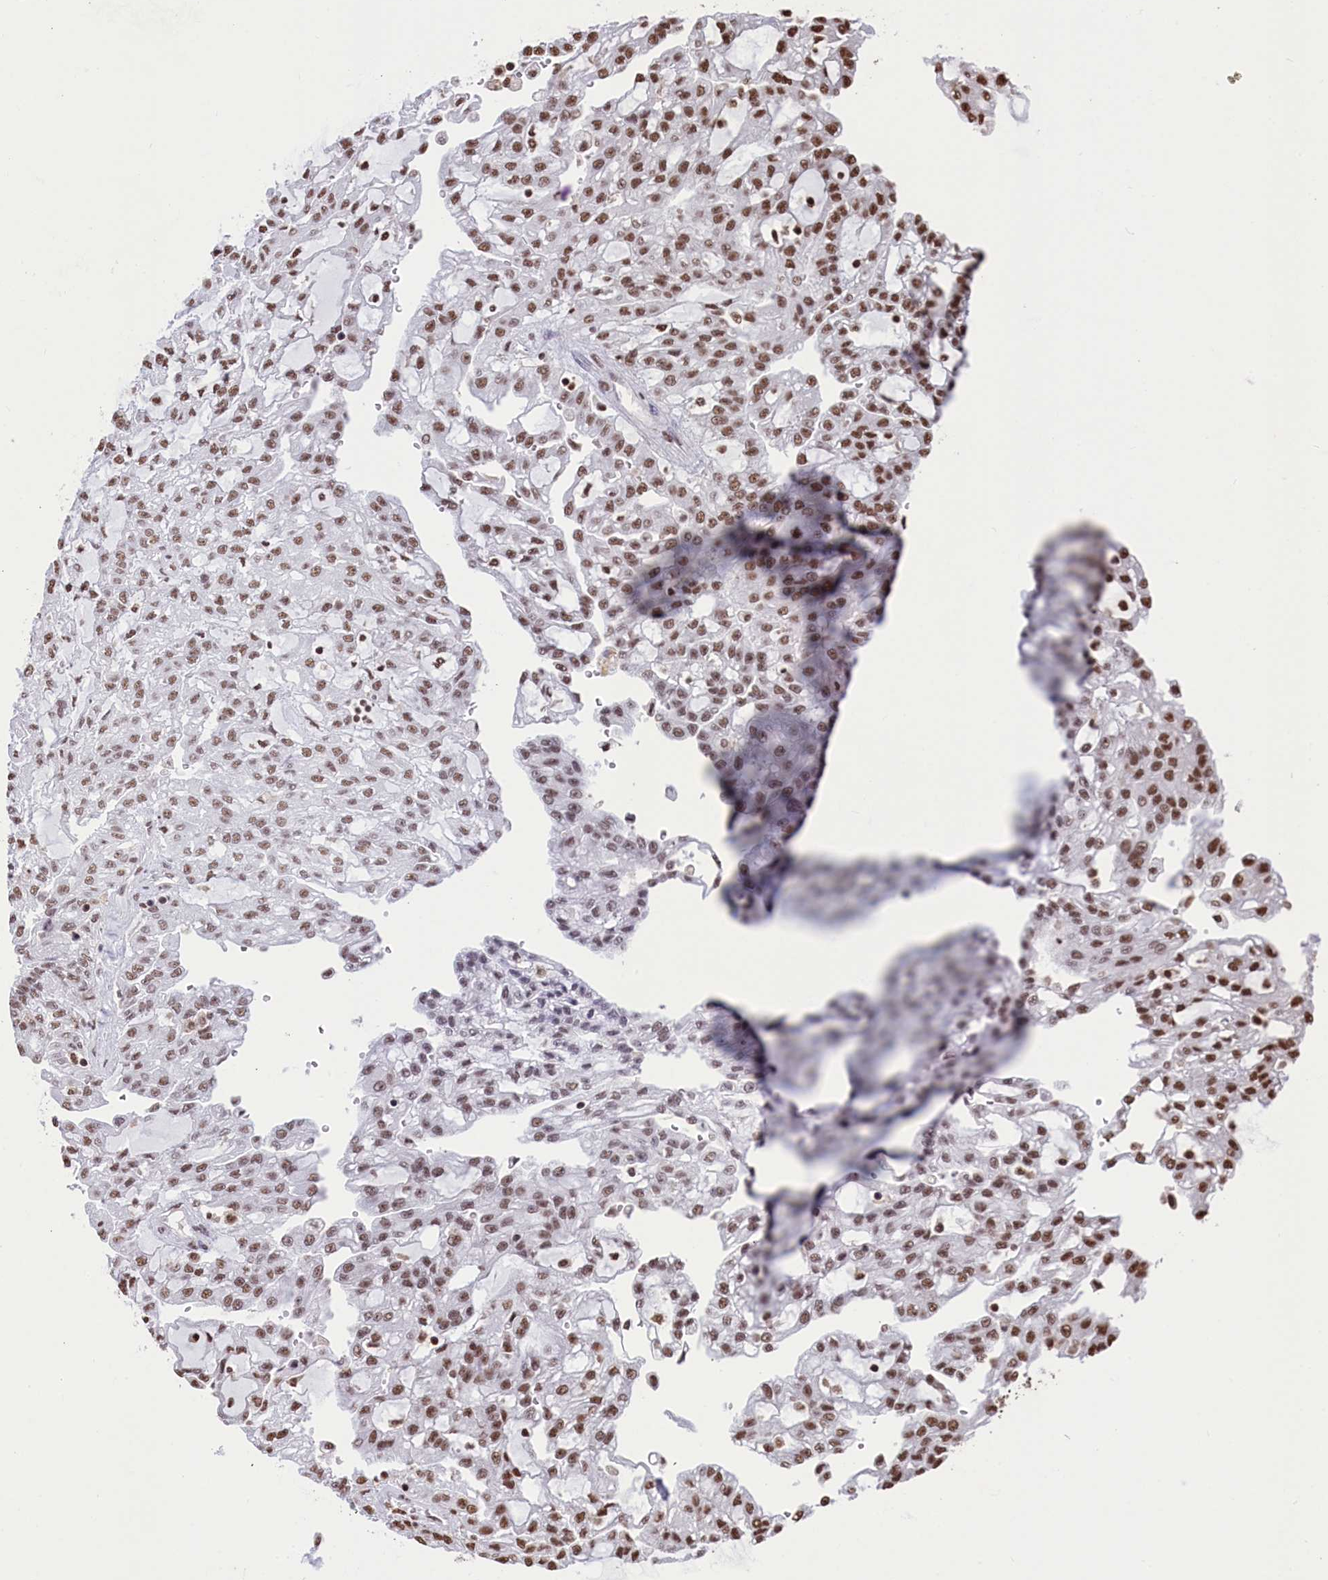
{"staining": {"intensity": "moderate", "quantity": ">75%", "location": "nuclear"}, "tissue": "renal cancer", "cell_type": "Tumor cells", "image_type": "cancer", "snomed": [{"axis": "morphology", "description": "Adenocarcinoma, NOS"}, {"axis": "topography", "description": "Kidney"}], "caption": "DAB immunohistochemical staining of renal cancer demonstrates moderate nuclear protein staining in approximately >75% of tumor cells.", "gene": "SNRPD2", "patient": {"sex": "male", "age": 63}}